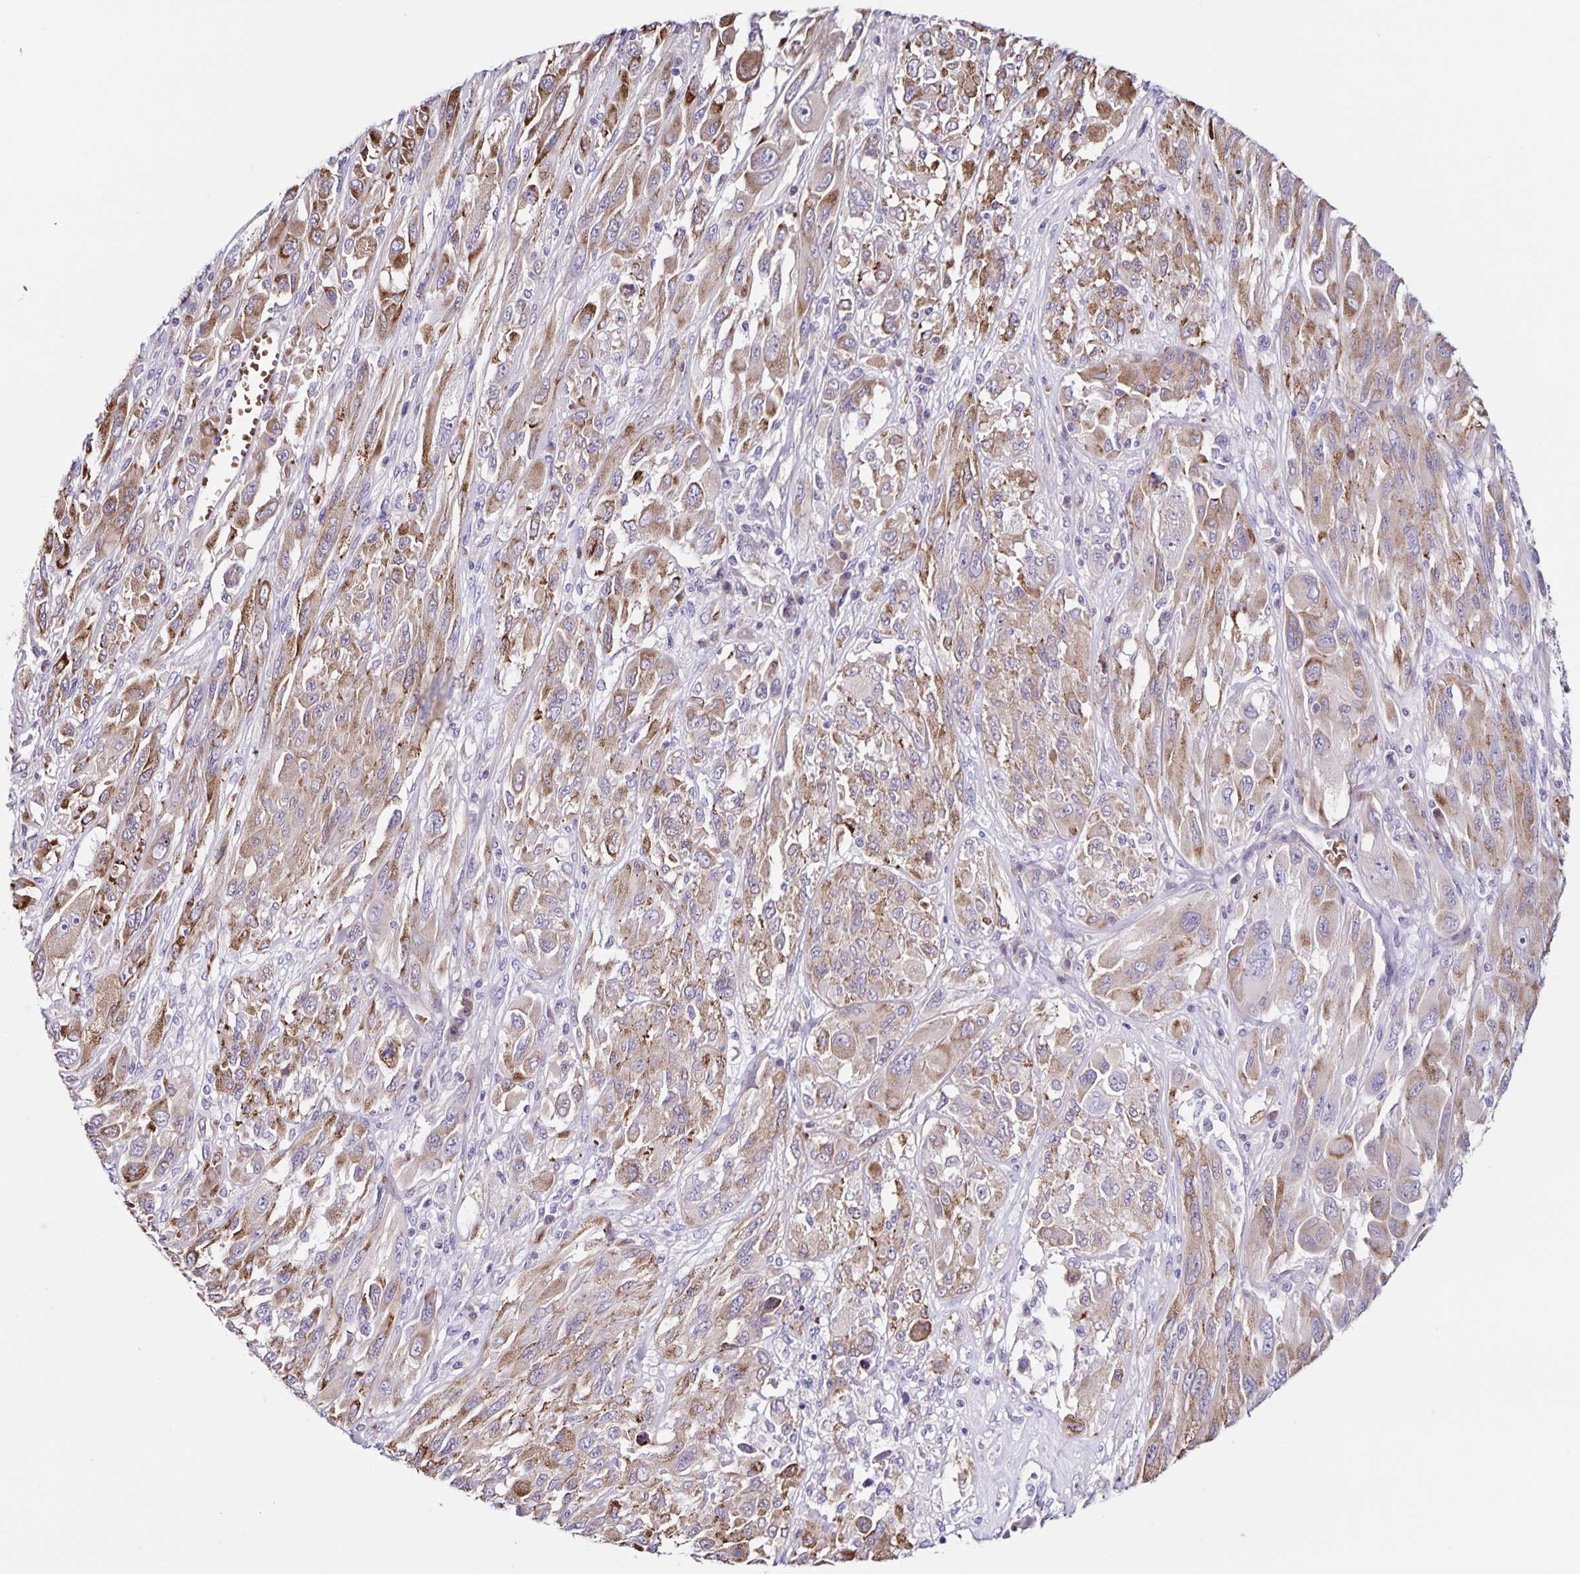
{"staining": {"intensity": "weak", "quantity": ">75%", "location": "cytoplasmic/membranous"}, "tissue": "melanoma", "cell_type": "Tumor cells", "image_type": "cancer", "snomed": [{"axis": "morphology", "description": "Malignant melanoma, NOS"}, {"axis": "topography", "description": "Skin"}], "caption": "Immunohistochemistry (IHC) photomicrograph of neoplastic tissue: human malignant melanoma stained using IHC reveals low levels of weak protein expression localized specifically in the cytoplasmic/membranous of tumor cells, appearing as a cytoplasmic/membranous brown color.", "gene": "RNFT2", "patient": {"sex": "female", "age": 91}}